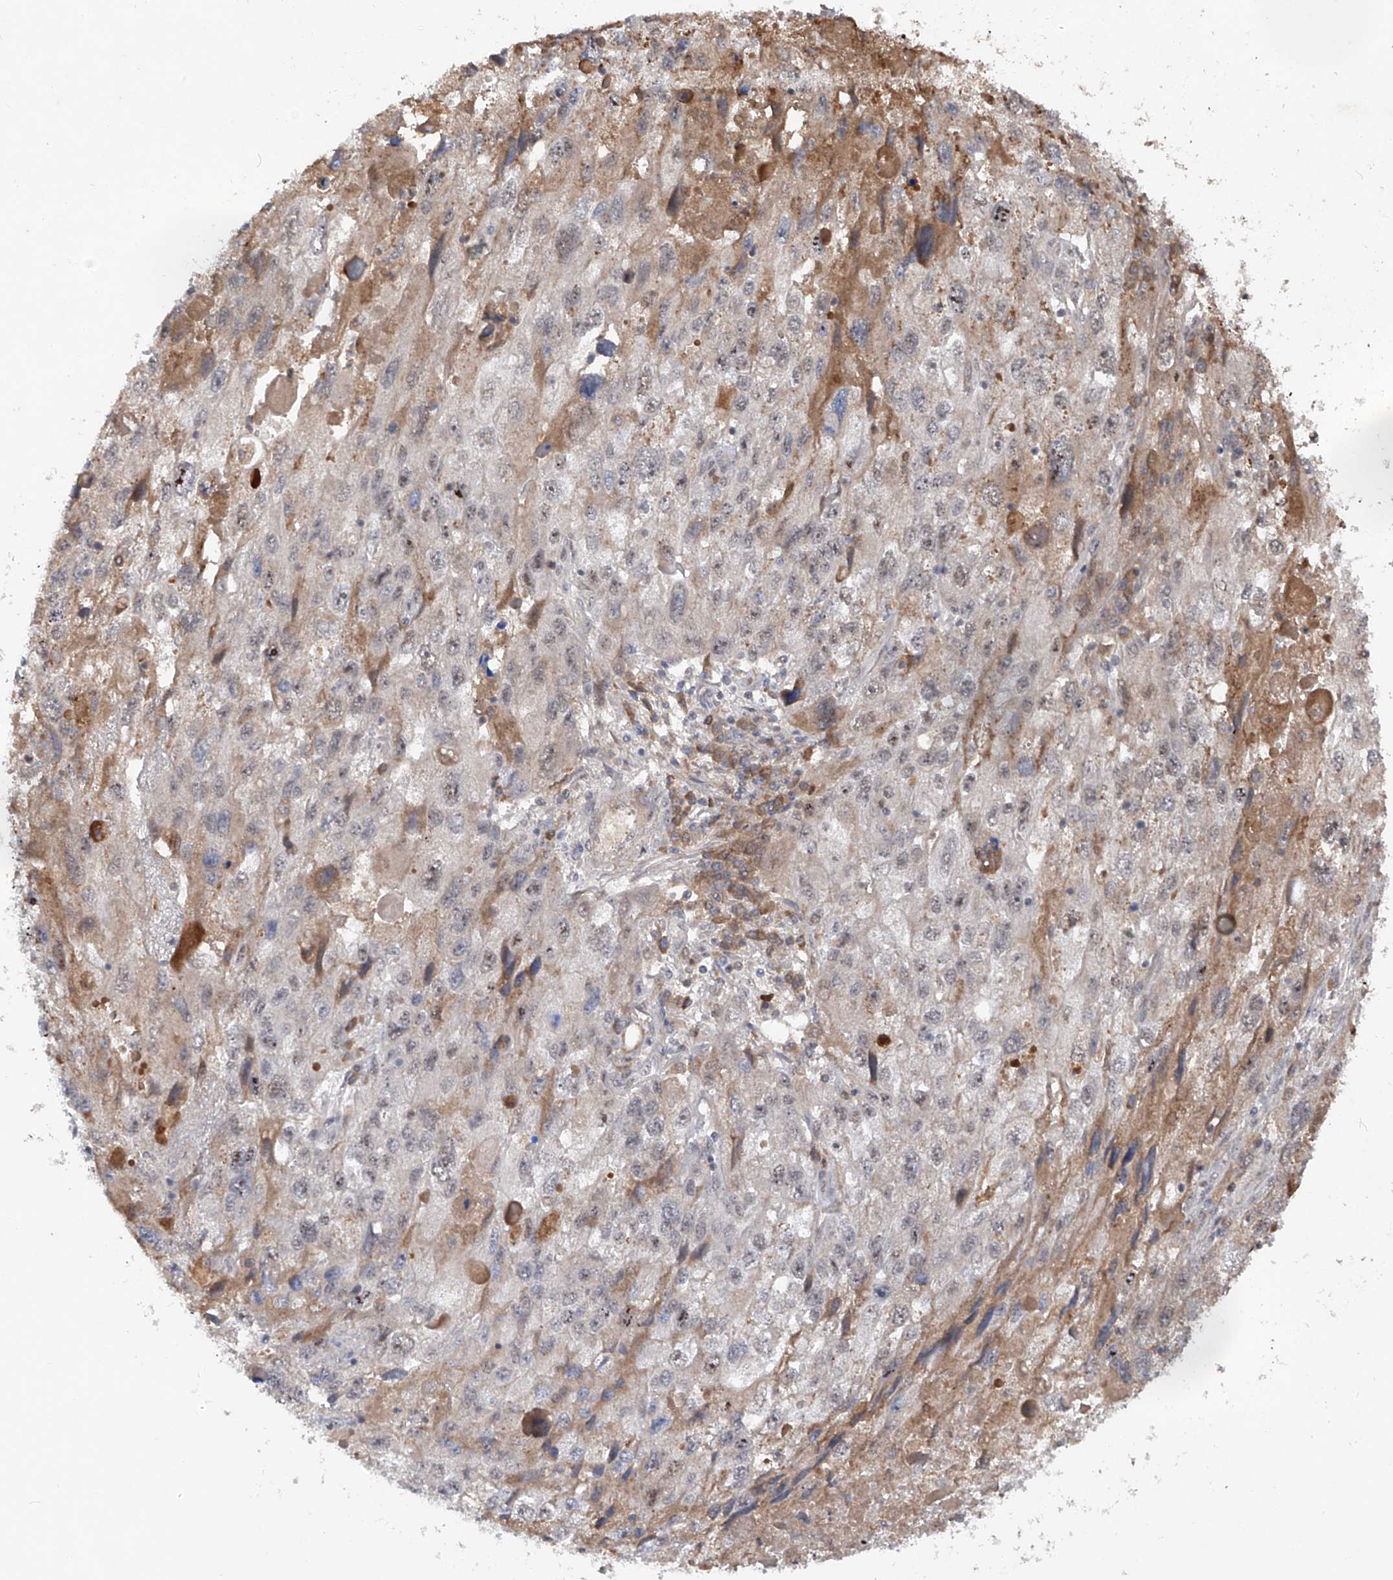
{"staining": {"intensity": "moderate", "quantity": "<25%", "location": "cytoplasmic/membranous"}, "tissue": "endometrial cancer", "cell_type": "Tumor cells", "image_type": "cancer", "snomed": [{"axis": "morphology", "description": "Adenocarcinoma, NOS"}, {"axis": "topography", "description": "Endometrium"}], "caption": "Protein staining demonstrates moderate cytoplasmic/membranous staining in approximately <25% of tumor cells in endometrial cancer.", "gene": "FAM135A", "patient": {"sex": "female", "age": 49}}